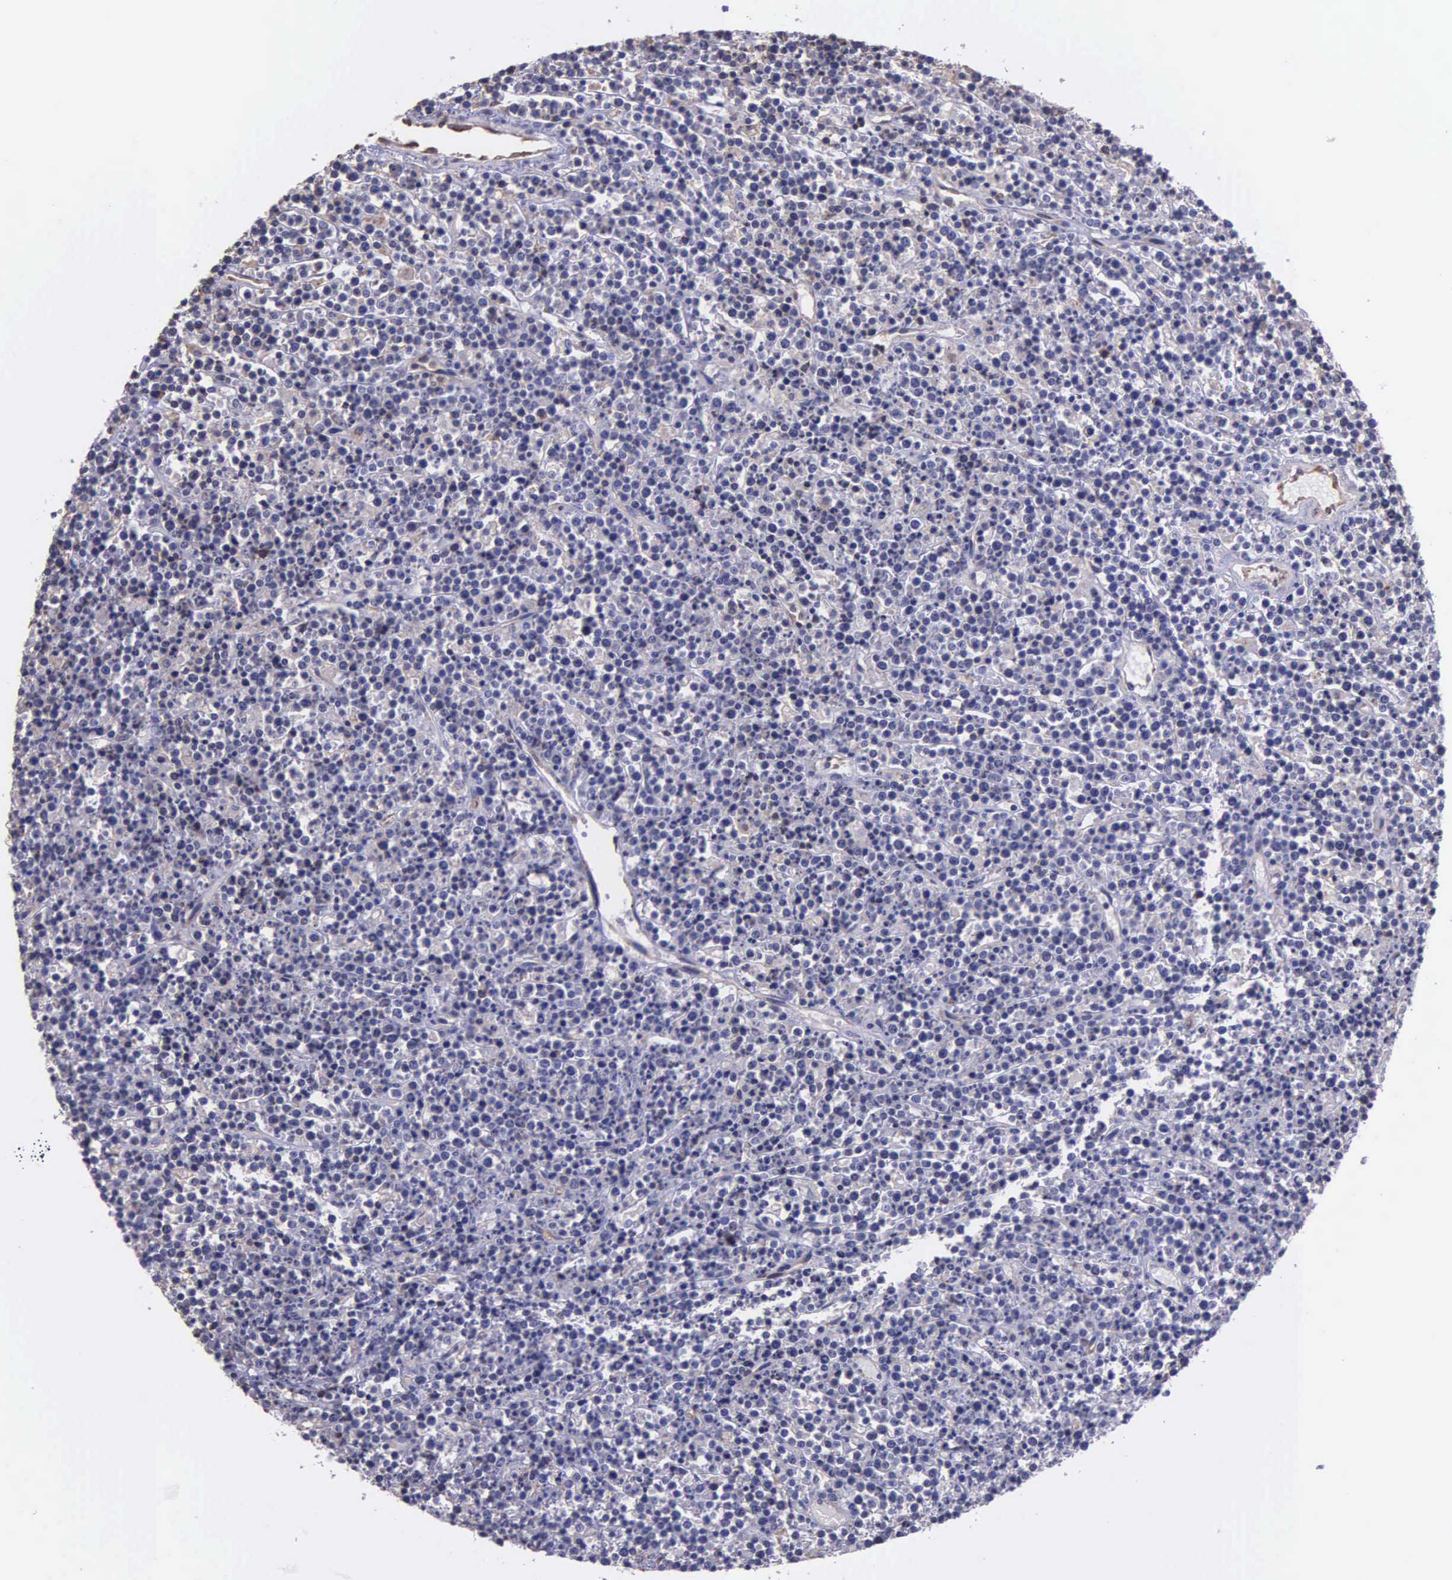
{"staining": {"intensity": "negative", "quantity": "none", "location": "none"}, "tissue": "lymphoma", "cell_type": "Tumor cells", "image_type": "cancer", "snomed": [{"axis": "morphology", "description": "Malignant lymphoma, non-Hodgkin's type, High grade"}, {"axis": "topography", "description": "Ovary"}], "caption": "Tumor cells show no significant staining in lymphoma. (DAB immunohistochemistry with hematoxylin counter stain).", "gene": "ZC3H12B", "patient": {"sex": "female", "age": 56}}